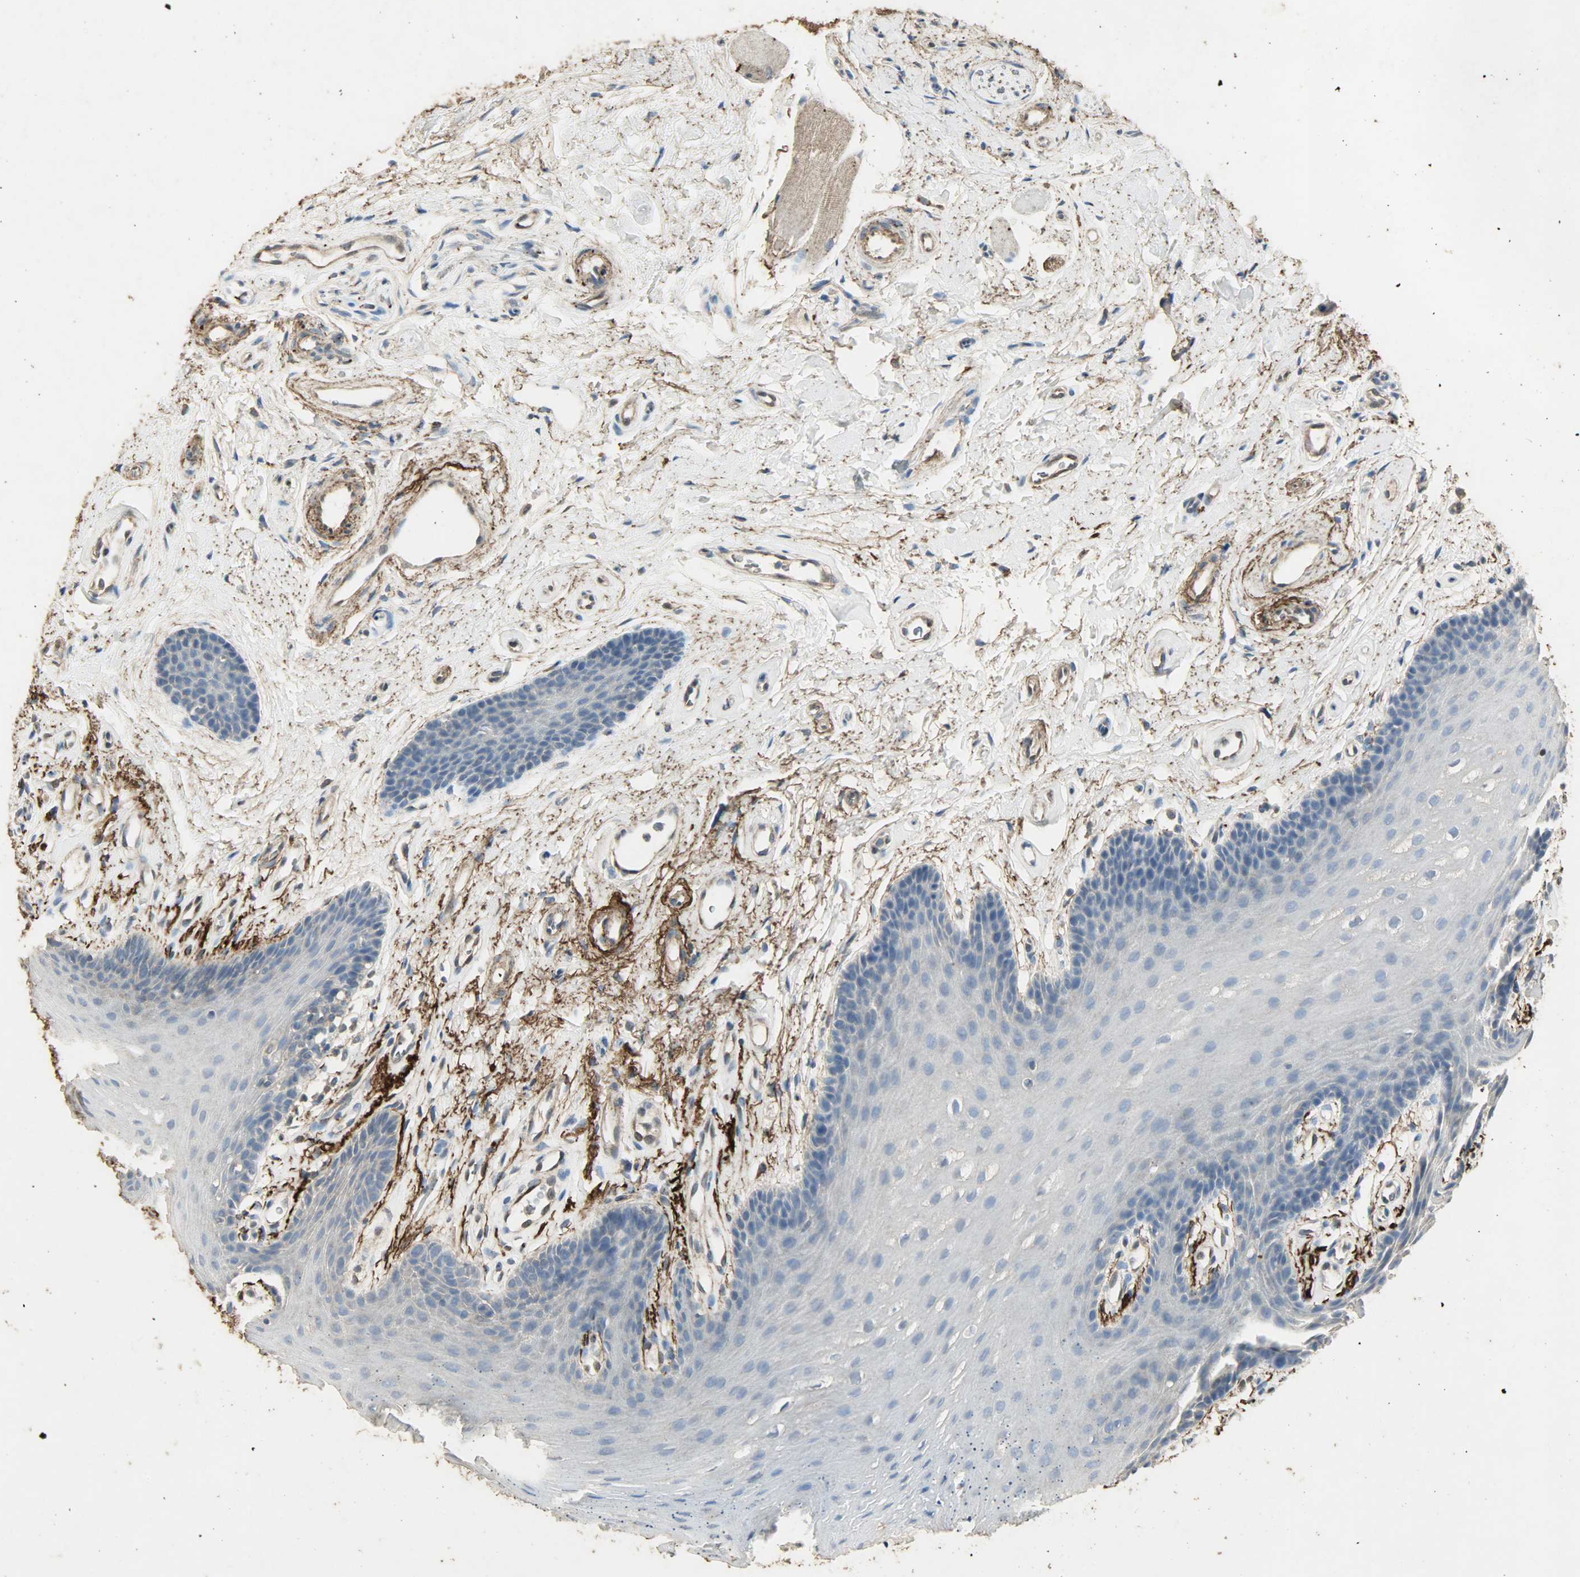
{"staining": {"intensity": "negative", "quantity": "none", "location": "none"}, "tissue": "oral mucosa", "cell_type": "Squamous epithelial cells", "image_type": "normal", "snomed": [{"axis": "morphology", "description": "Normal tissue, NOS"}, {"axis": "topography", "description": "Oral tissue"}], "caption": "Squamous epithelial cells are negative for brown protein staining in normal oral mucosa. The staining is performed using DAB (3,3'-diaminobenzidine) brown chromogen with nuclei counter-stained in using hematoxylin.", "gene": "ASB9", "patient": {"sex": "male", "age": 62}}